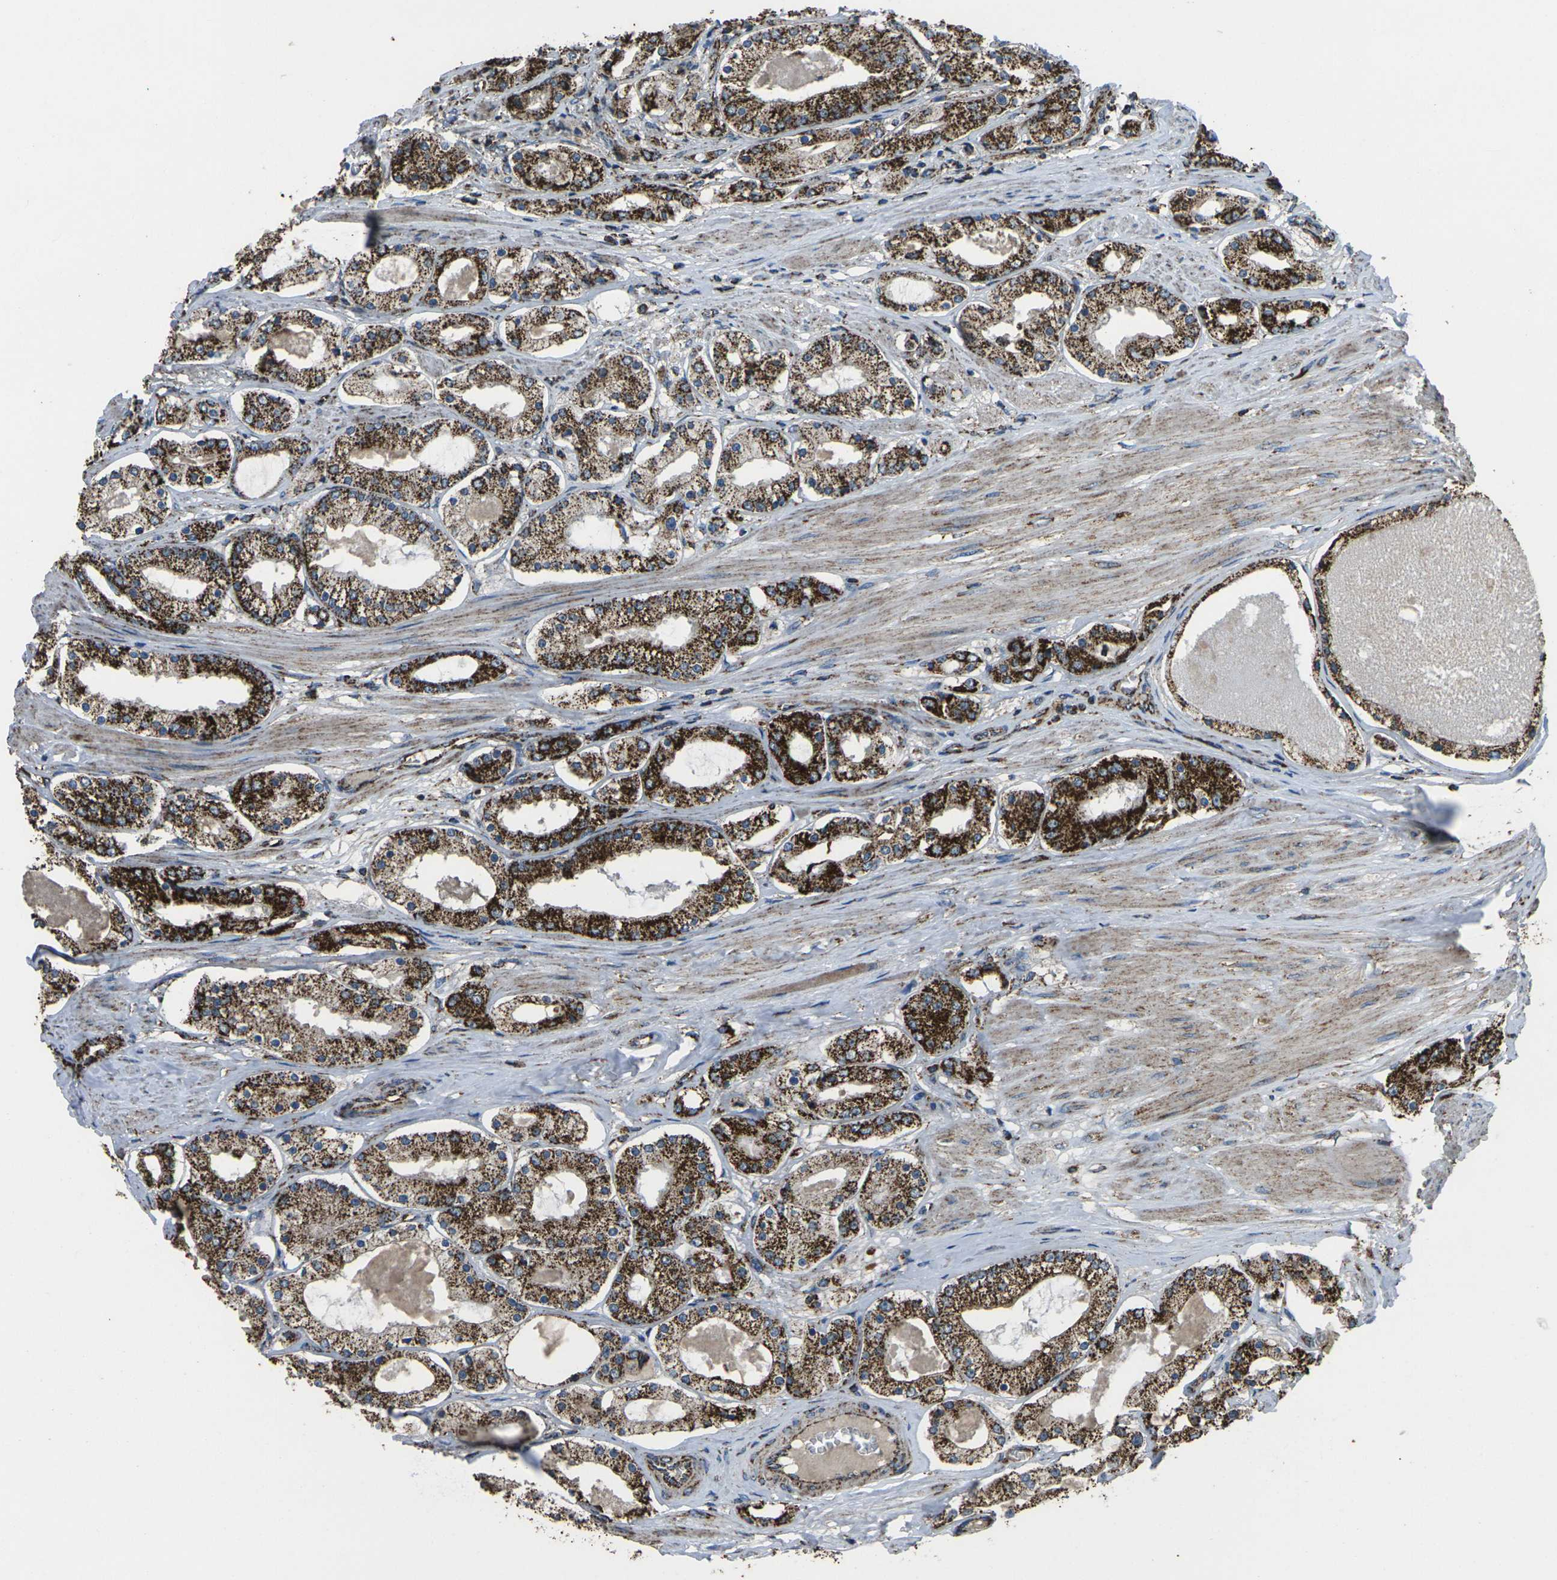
{"staining": {"intensity": "strong", "quantity": ">75%", "location": "cytoplasmic/membranous"}, "tissue": "prostate cancer", "cell_type": "Tumor cells", "image_type": "cancer", "snomed": [{"axis": "morphology", "description": "Adenocarcinoma, High grade"}, {"axis": "topography", "description": "Prostate"}], "caption": "Immunohistochemistry (IHC) (DAB) staining of prostate adenocarcinoma (high-grade) reveals strong cytoplasmic/membranous protein staining in approximately >75% of tumor cells.", "gene": "KLHL5", "patient": {"sex": "male", "age": 66}}